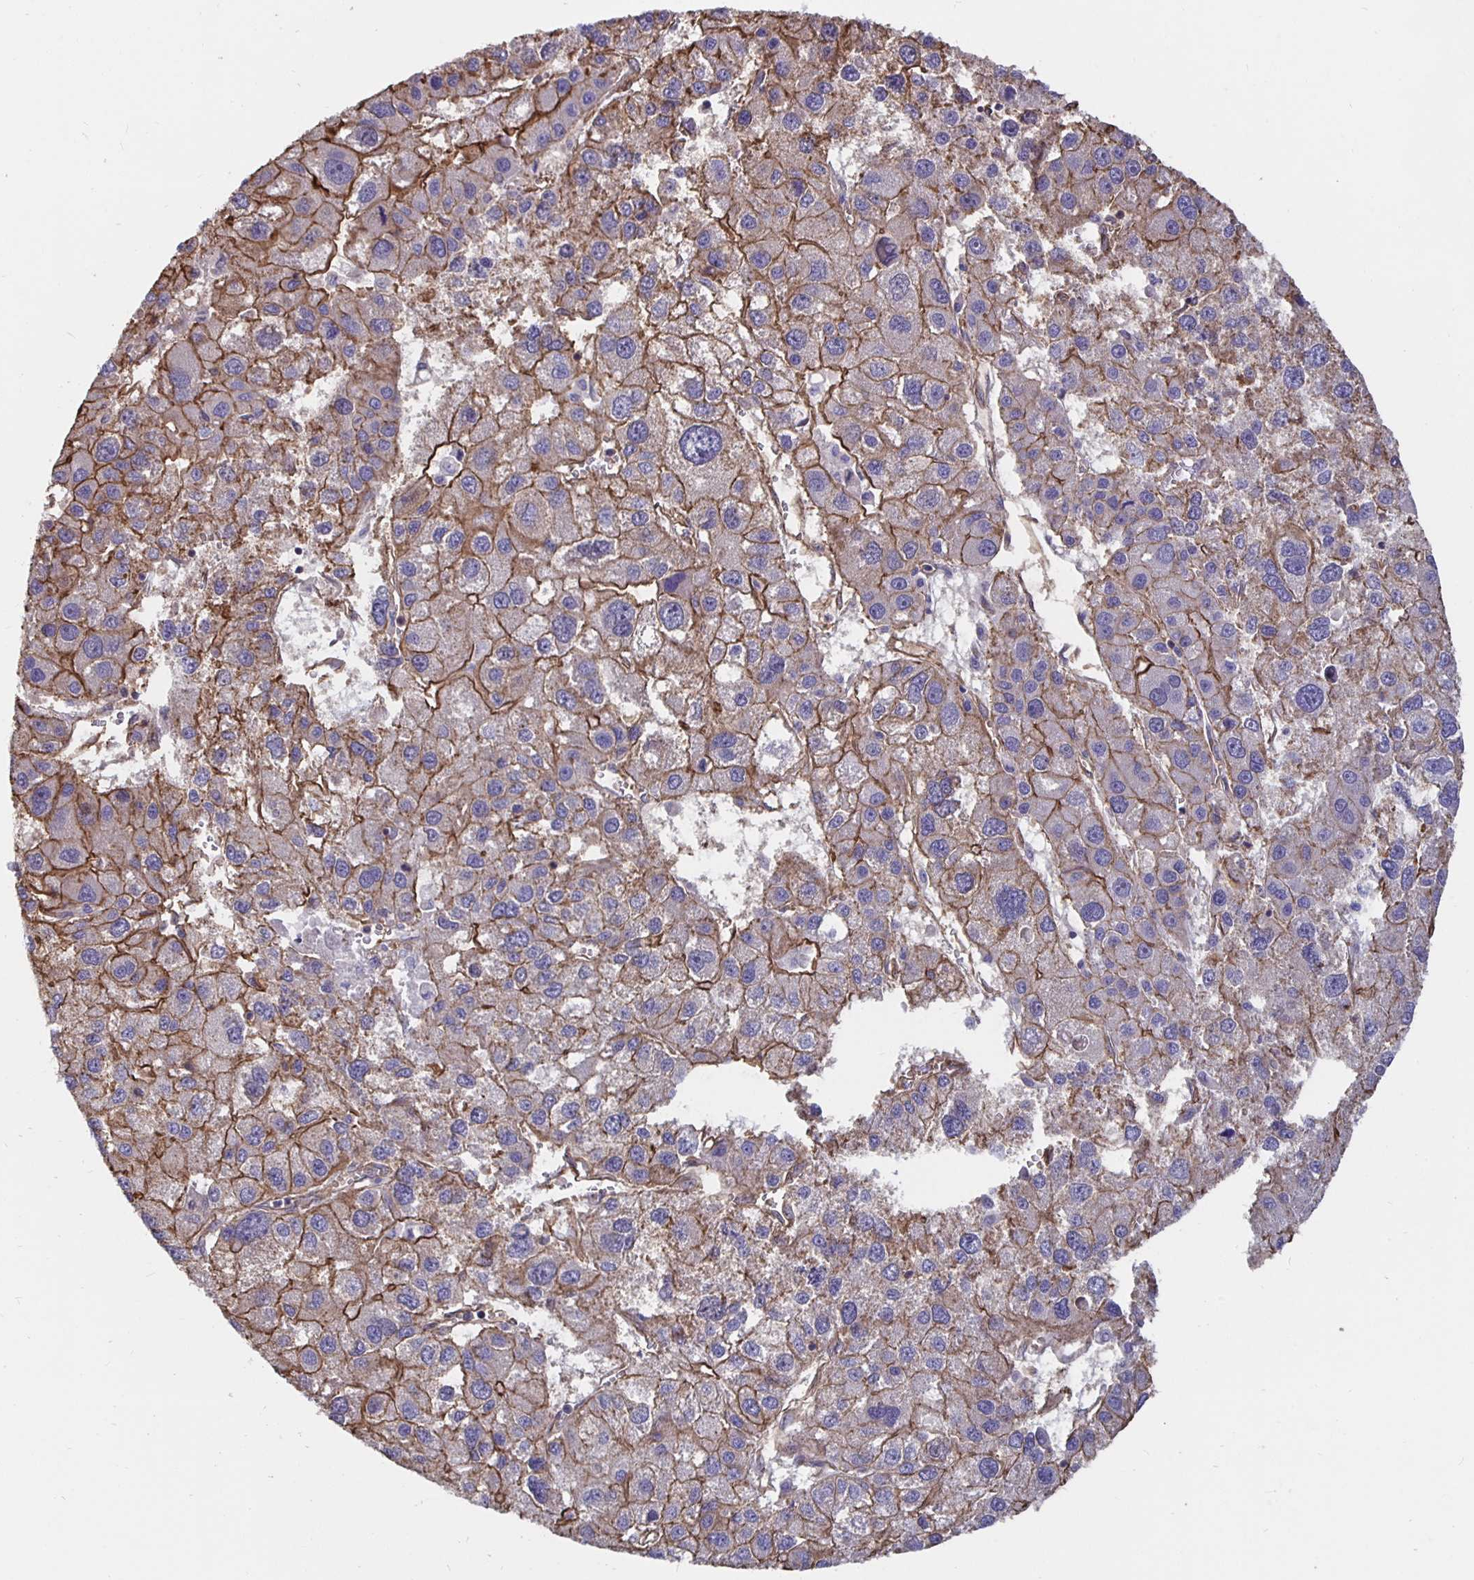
{"staining": {"intensity": "moderate", "quantity": "25%-75%", "location": "cytoplasmic/membranous"}, "tissue": "liver cancer", "cell_type": "Tumor cells", "image_type": "cancer", "snomed": [{"axis": "morphology", "description": "Carcinoma, Hepatocellular, NOS"}, {"axis": "topography", "description": "Liver"}], "caption": "About 25%-75% of tumor cells in liver hepatocellular carcinoma display moderate cytoplasmic/membranous protein staining as visualized by brown immunohistochemical staining.", "gene": "ARHGEF39", "patient": {"sex": "male", "age": 73}}